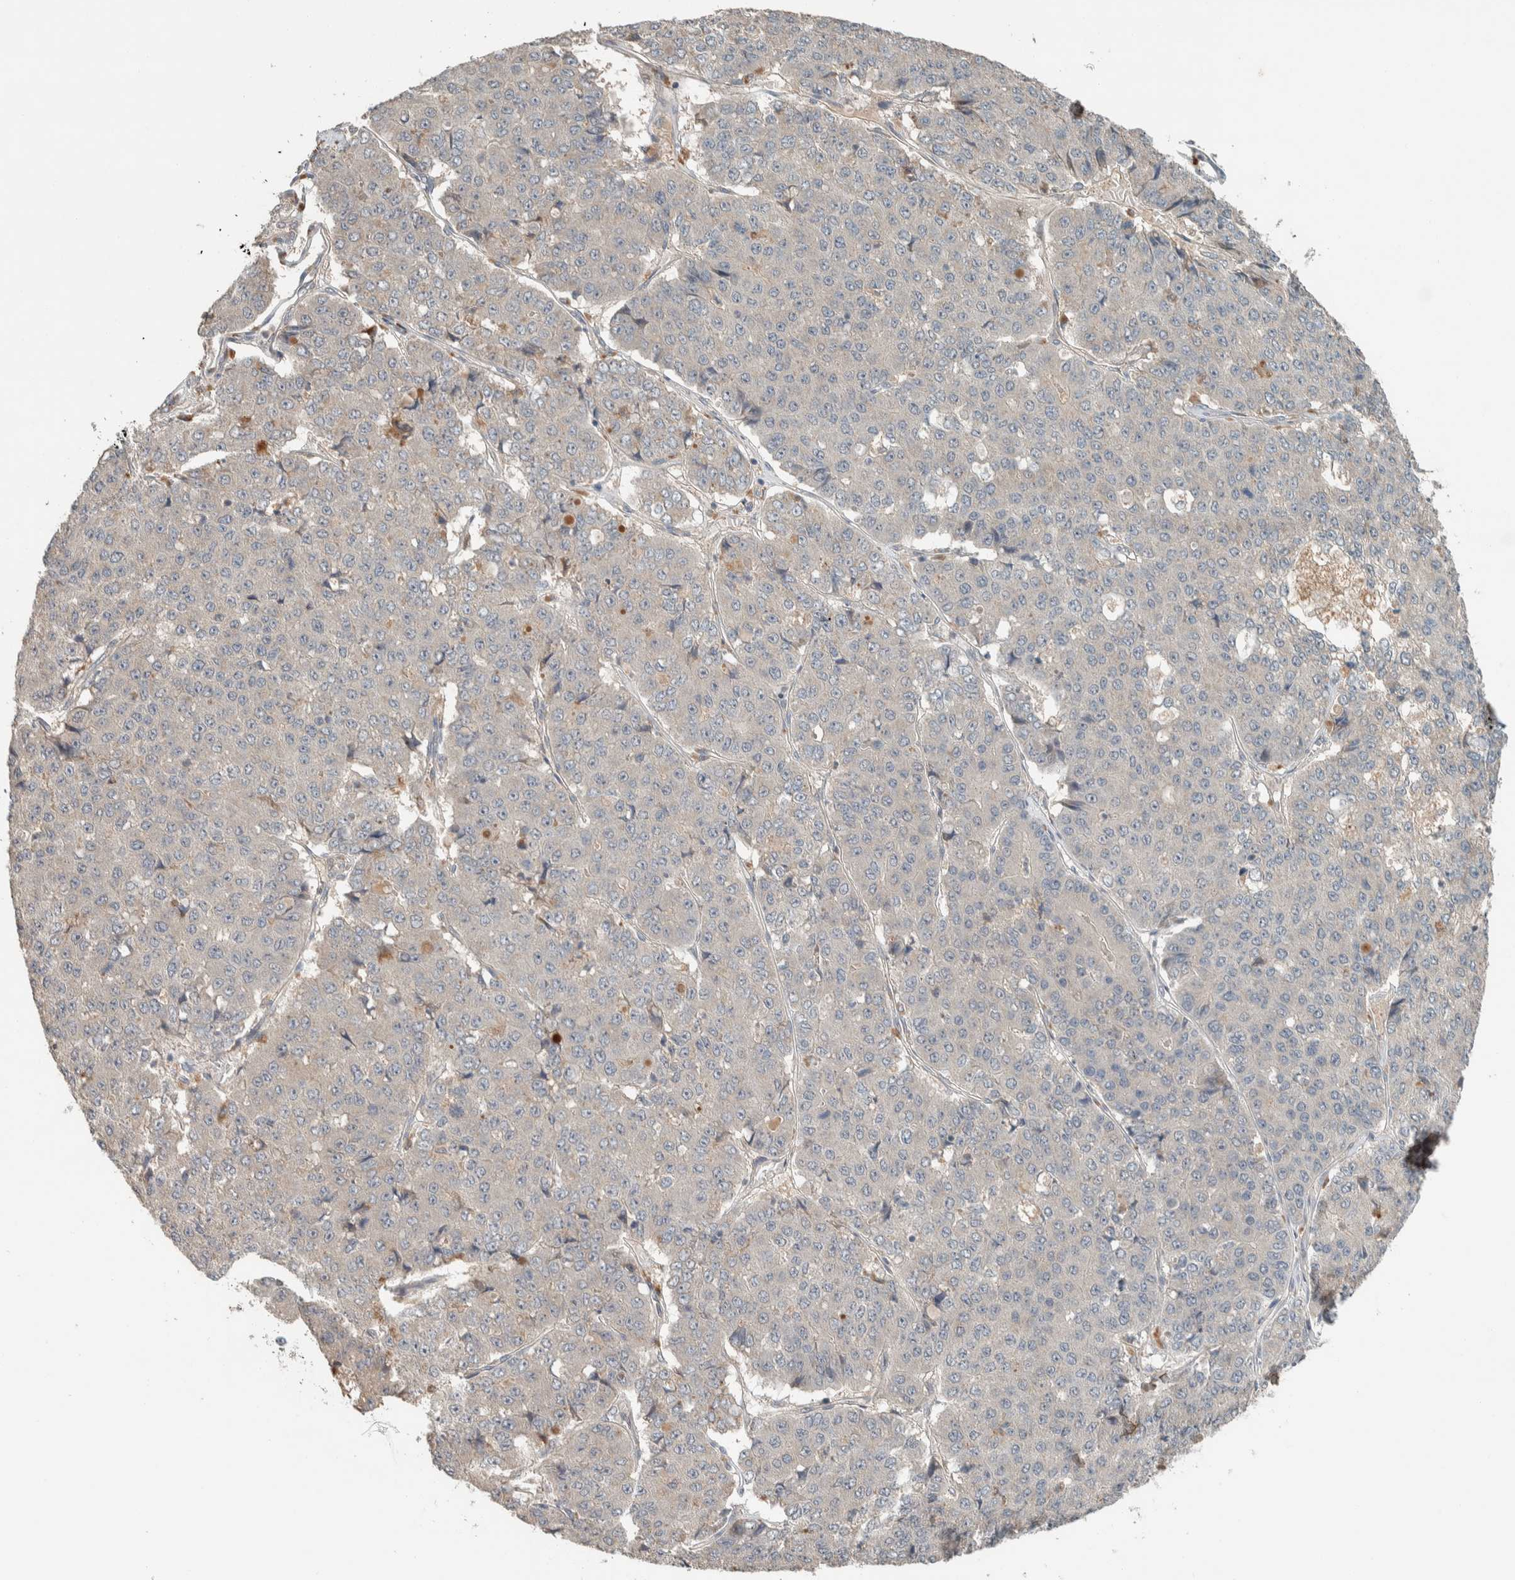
{"staining": {"intensity": "negative", "quantity": "none", "location": "none"}, "tissue": "pancreatic cancer", "cell_type": "Tumor cells", "image_type": "cancer", "snomed": [{"axis": "morphology", "description": "Adenocarcinoma, NOS"}, {"axis": "topography", "description": "Pancreas"}], "caption": "Pancreatic adenocarcinoma was stained to show a protein in brown. There is no significant staining in tumor cells. (DAB (3,3'-diaminobenzidine) immunohistochemistry (IHC) visualized using brightfield microscopy, high magnification).", "gene": "NBR1", "patient": {"sex": "male", "age": 50}}